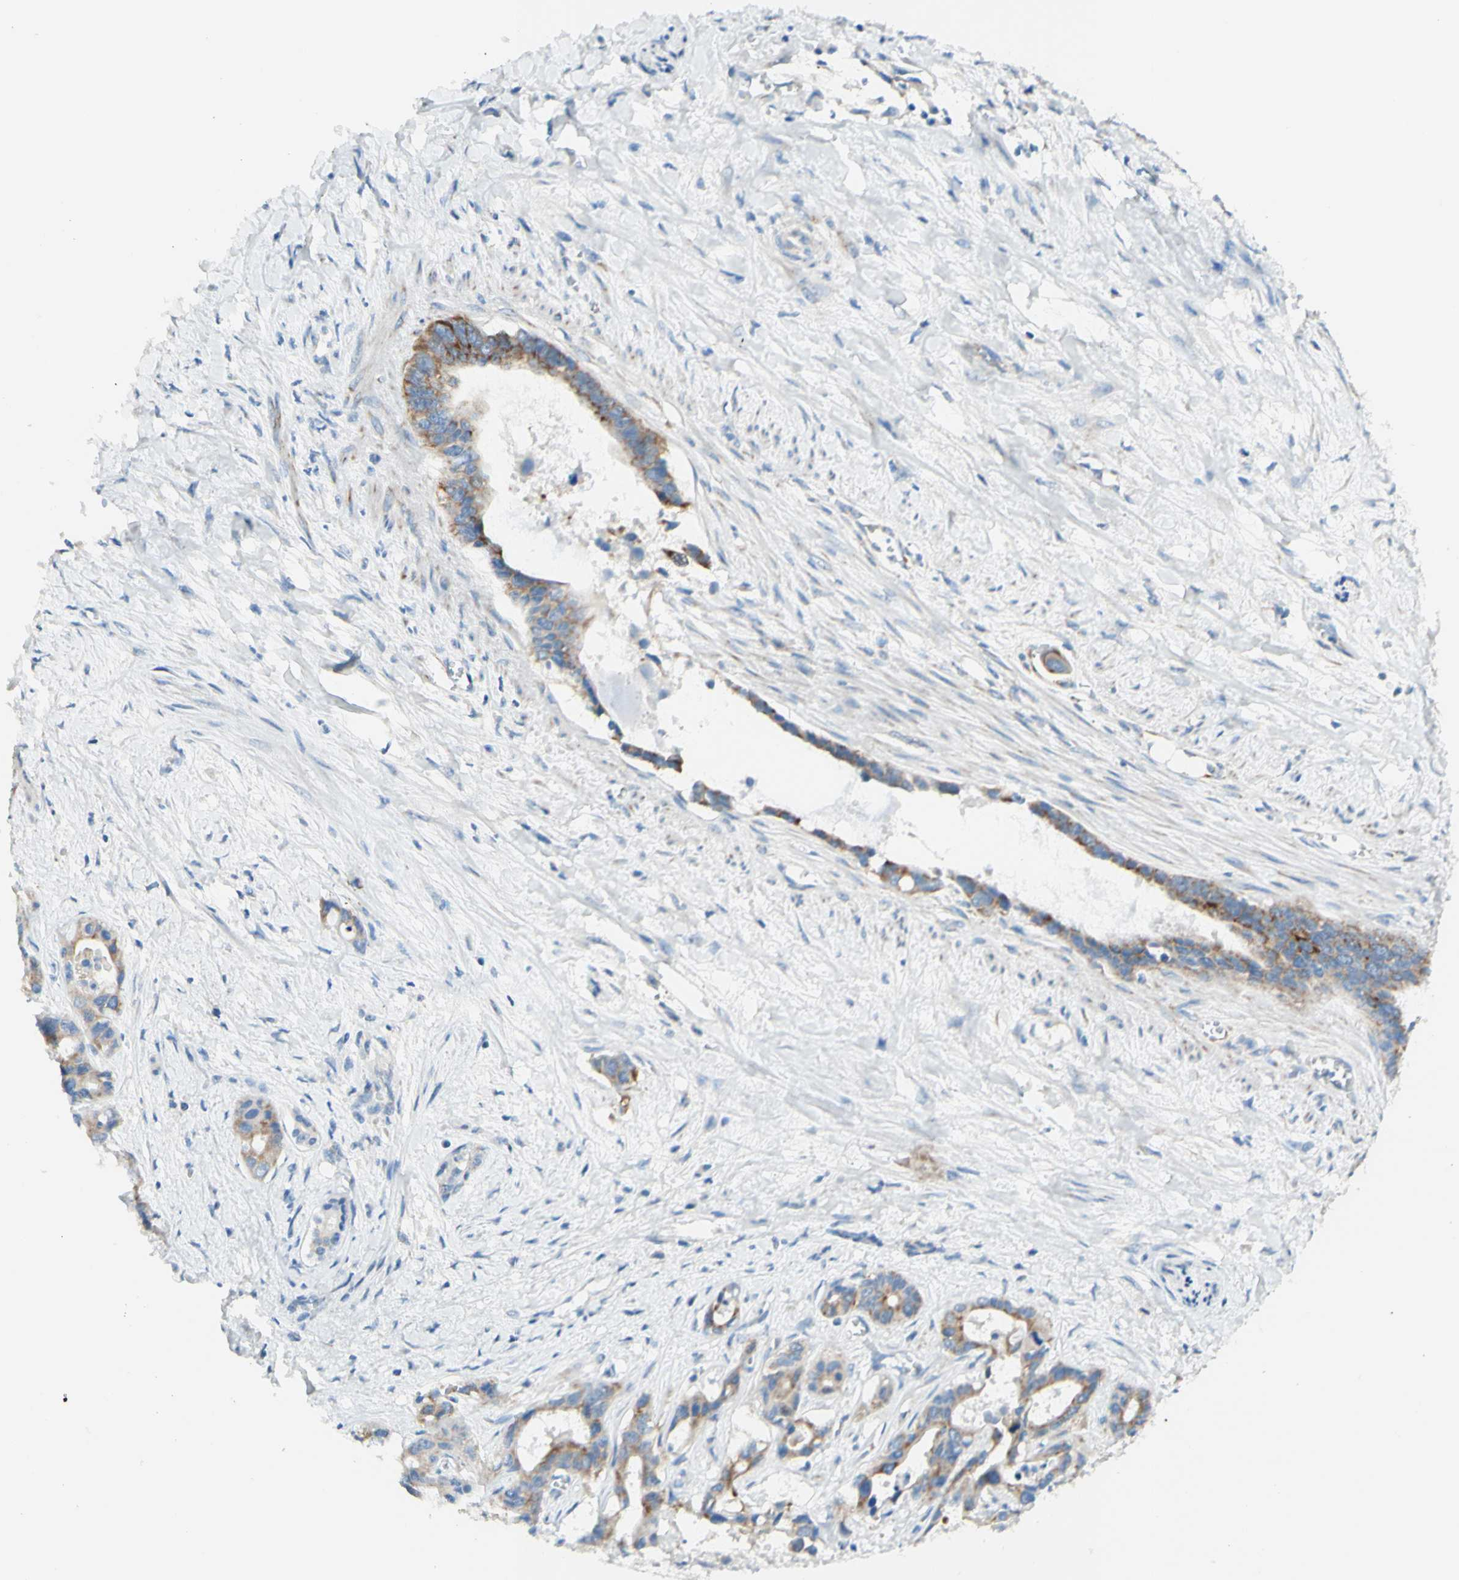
{"staining": {"intensity": "moderate", "quantity": ">75%", "location": "cytoplasmic/membranous"}, "tissue": "liver cancer", "cell_type": "Tumor cells", "image_type": "cancer", "snomed": [{"axis": "morphology", "description": "Cholangiocarcinoma"}, {"axis": "topography", "description": "Liver"}], "caption": "Protein staining by IHC reveals moderate cytoplasmic/membranous positivity in about >75% of tumor cells in cholangiocarcinoma (liver).", "gene": "ARMC10", "patient": {"sex": "female", "age": 65}}